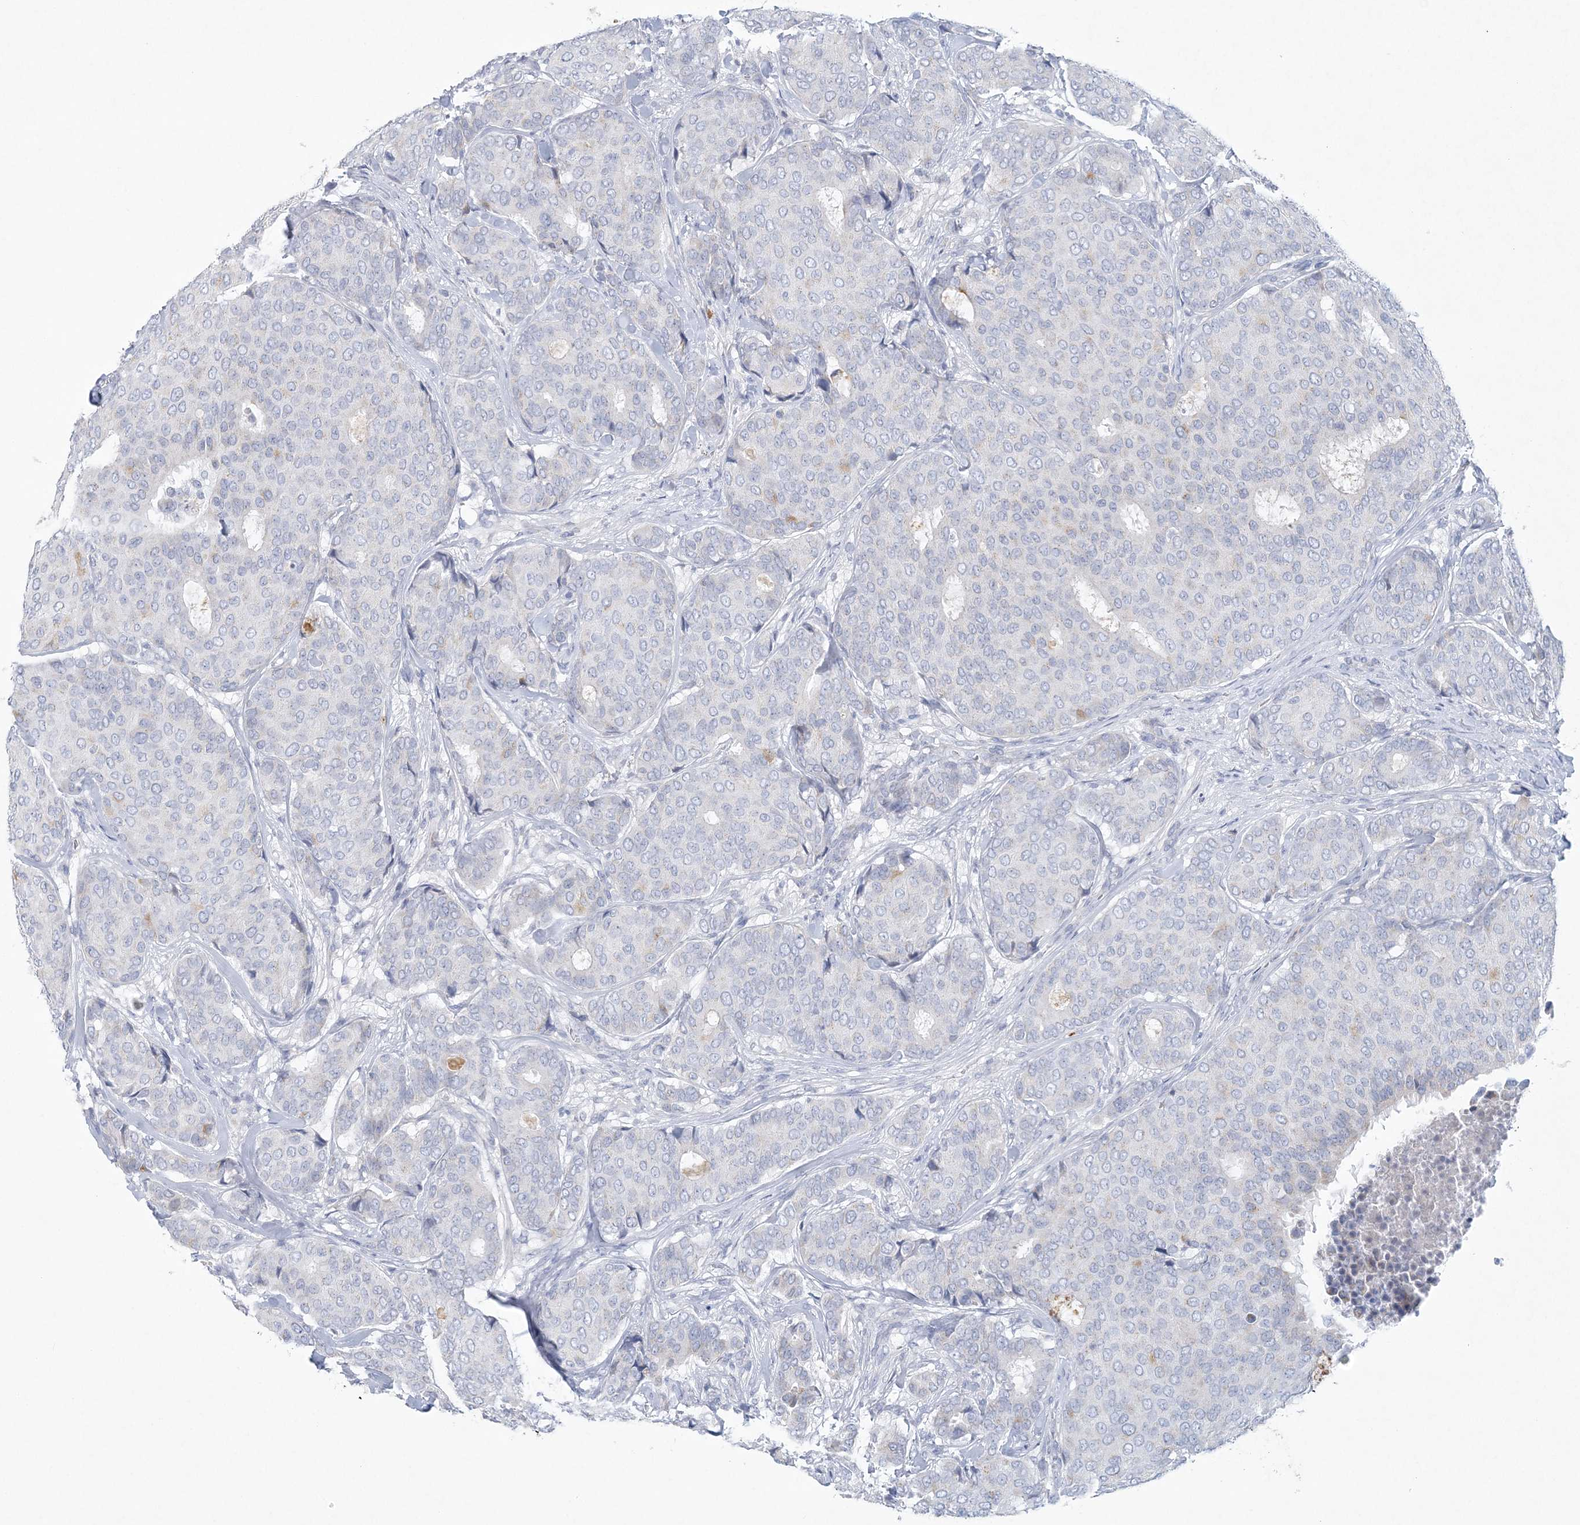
{"staining": {"intensity": "negative", "quantity": "none", "location": "none"}, "tissue": "breast cancer", "cell_type": "Tumor cells", "image_type": "cancer", "snomed": [{"axis": "morphology", "description": "Duct carcinoma"}, {"axis": "topography", "description": "Breast"}], "caption": "This is an immunohistochemistry micrograph of human infiltrating ductal carcinoma (breast). There is no positivity in tumor cells.", "gene": "NIPAL1", "patient": {"sex": "female", "age": 75}}